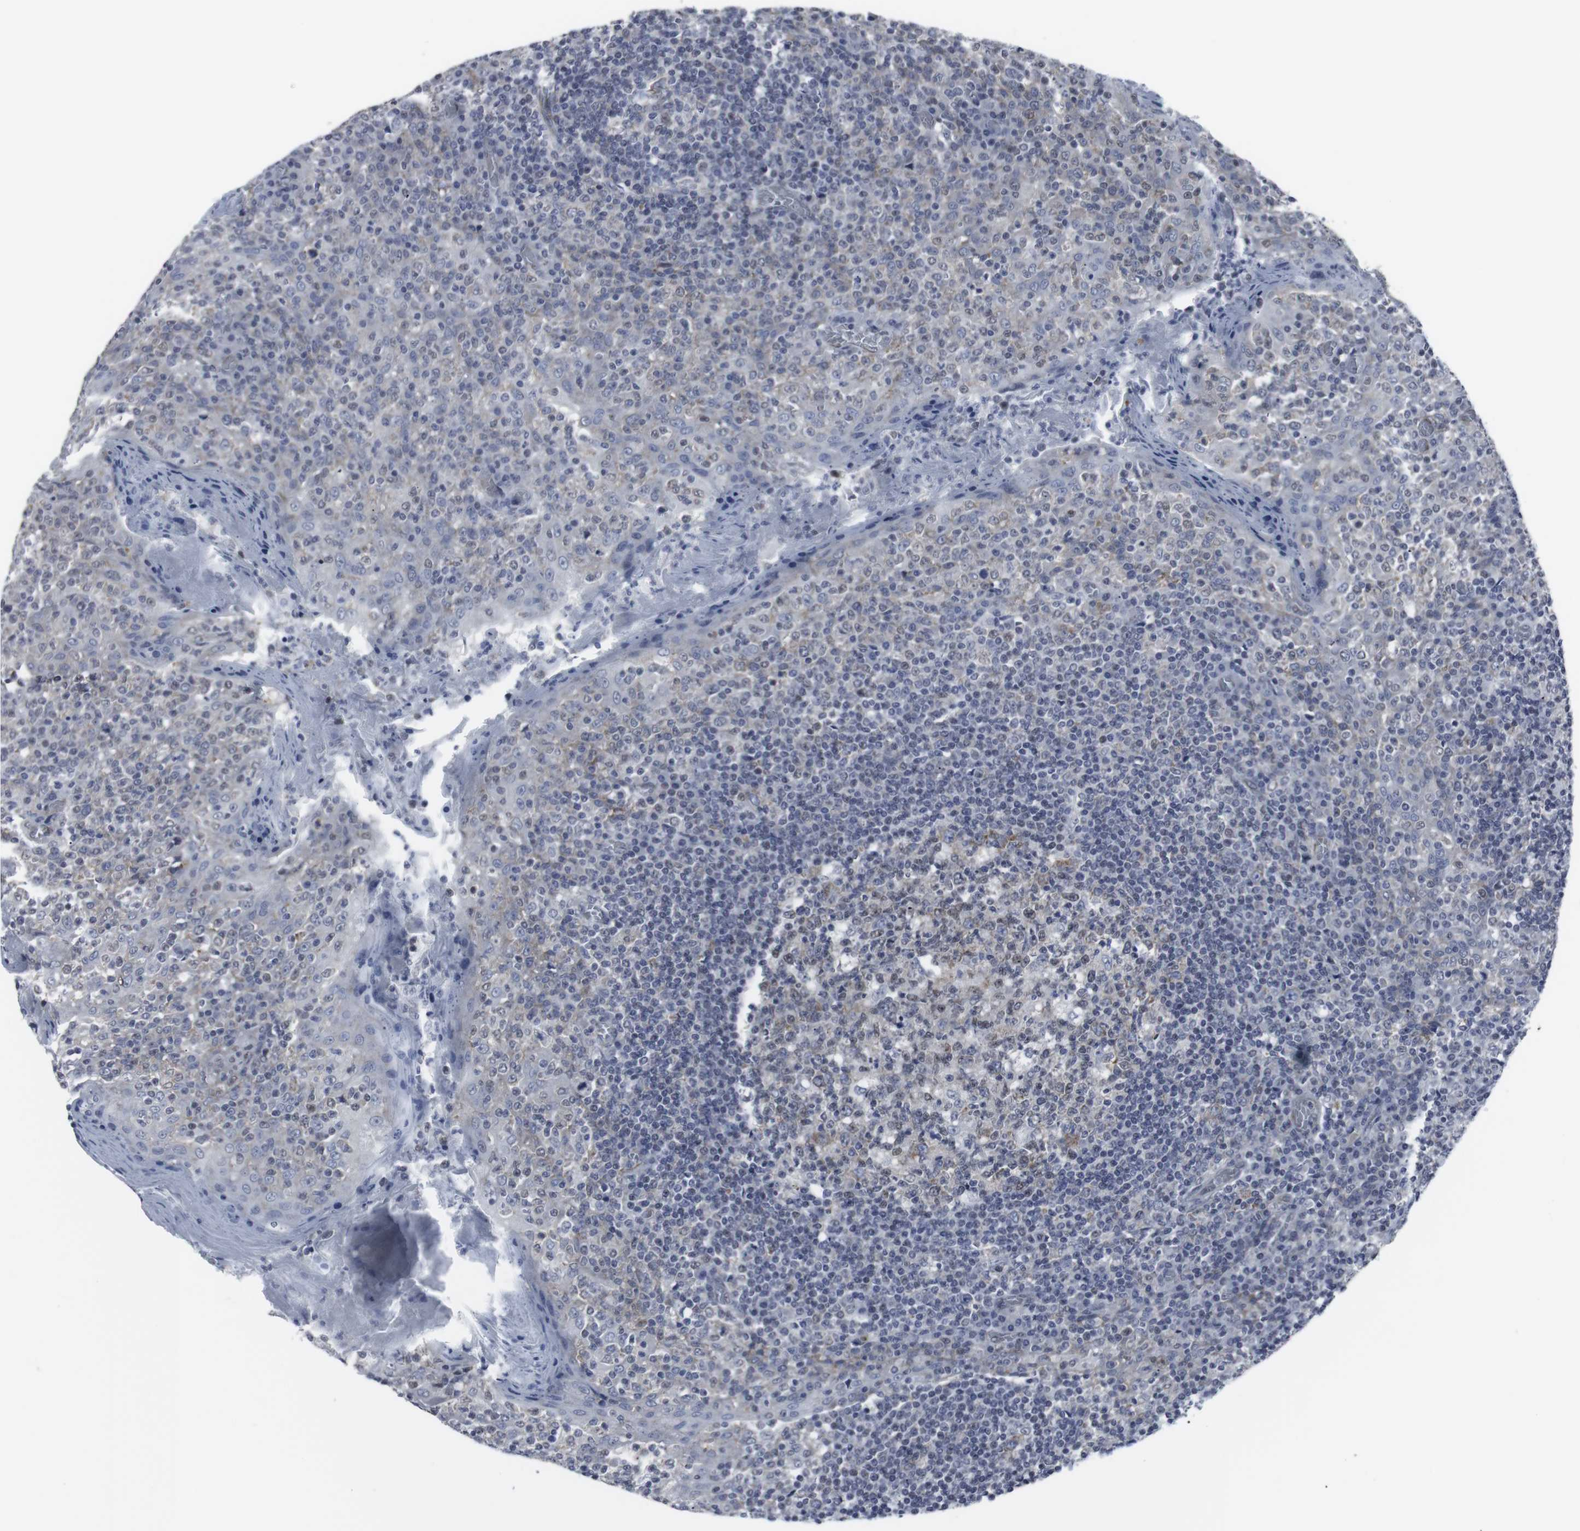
{"staining": {"intensity": "moderate", "quantity": "25%-75%", "location": "cytoplasmic/membranous"}, "tissue": "tonsil", "cell_type": "Germinal center cells", "image_type": "normal", "snomed": [{"axis": "morphology", "description": "Normal tissue, NOS"}, {"axis": "topography", "description": "Tonsil"}], "caption": "High-magnification brightfield microscopy of normal tonsil stained with DAB (3,3'-diaminobenzidine) (brown) and counterstained with hematoxylin (blue). germinal center cells exhibit moderate cytoplasmic/membranous staining is appreciated in about25%-75% of cells. (brown staining indicates protein expression, while blue staining denotes nuclei).", "gene": "GEMIN2", "patient": {"sex": "female", "age": 19}}